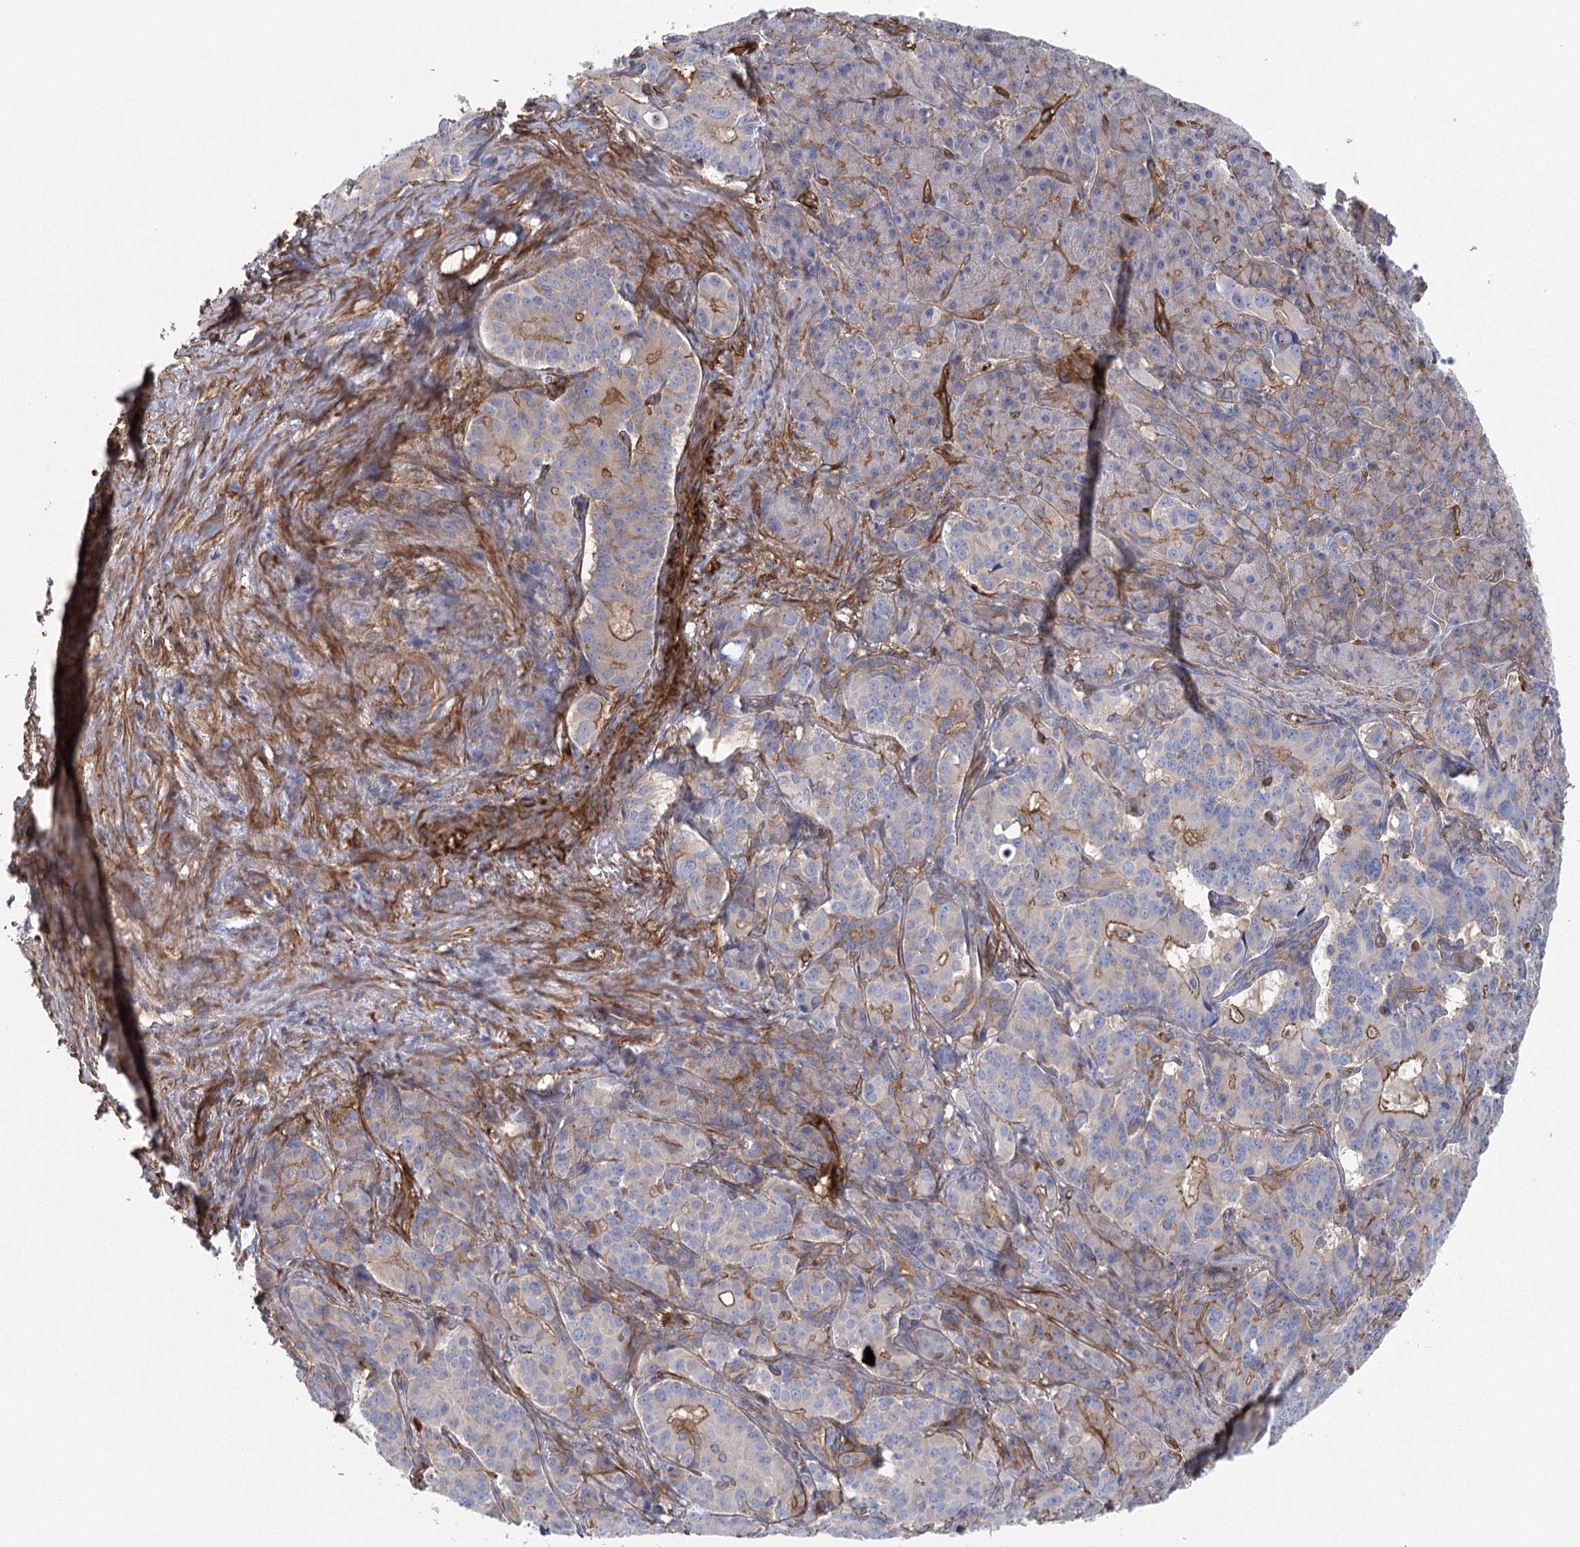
{"staining": {"intensity": "weak", "quantity": "<25%", "location": "cytoplasmic/membranous"}, "tissue": "pancreatic cancer", "cell_type": "Tumor cells", "image_type": "cancer", "snomed": [{"axis": "morphology", "description": "Adenocarcinoma, NOS"}, {"axis": "topography", "description": "Pancreas"}], "caption": "The micrograph demonstrates no significant expression in tumor cells of pancreatic cancer.", "gene": "IFT46", "patient": {"sex": "female", "age": 74}}